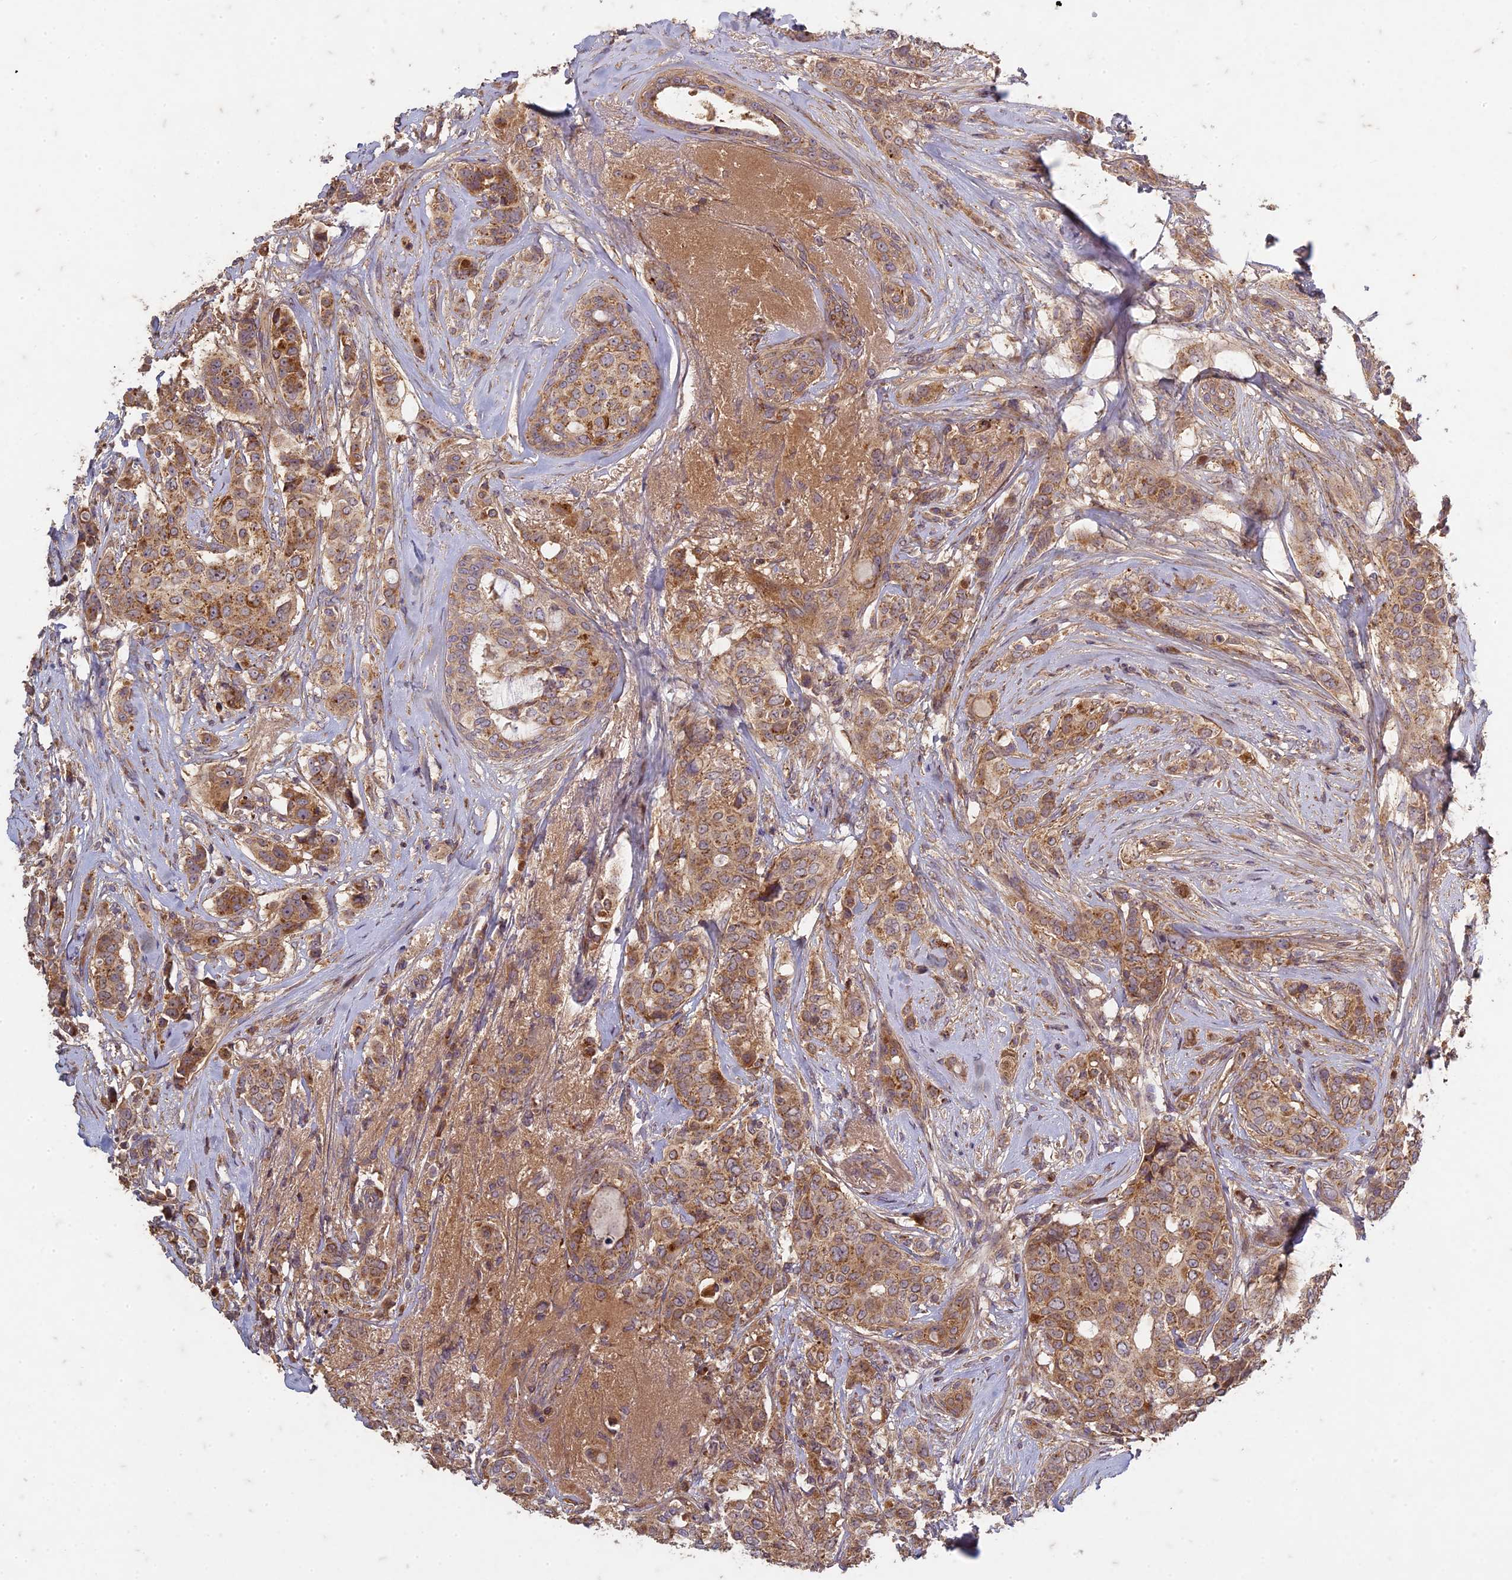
{"staining": {"intensity": "moderate", "quantity": ">75%", "location": "cytoplasmic/membranous"}, "tissue": "breast cancer", "cell_type": "Tumor cells", "image_type": "cancer", "snomed": [{"axis": "morphology", "description": "Lobular carcinoma"}, {"axis": "topography", "description": "Breast"}], "caption": "This is an image of IHC staining of breast cancer, which shows moderate expression in the cytoplasmic/membranous of tumor cells.", "gene": "TCF25", "patient": {"sex": "female", "age": 51}}